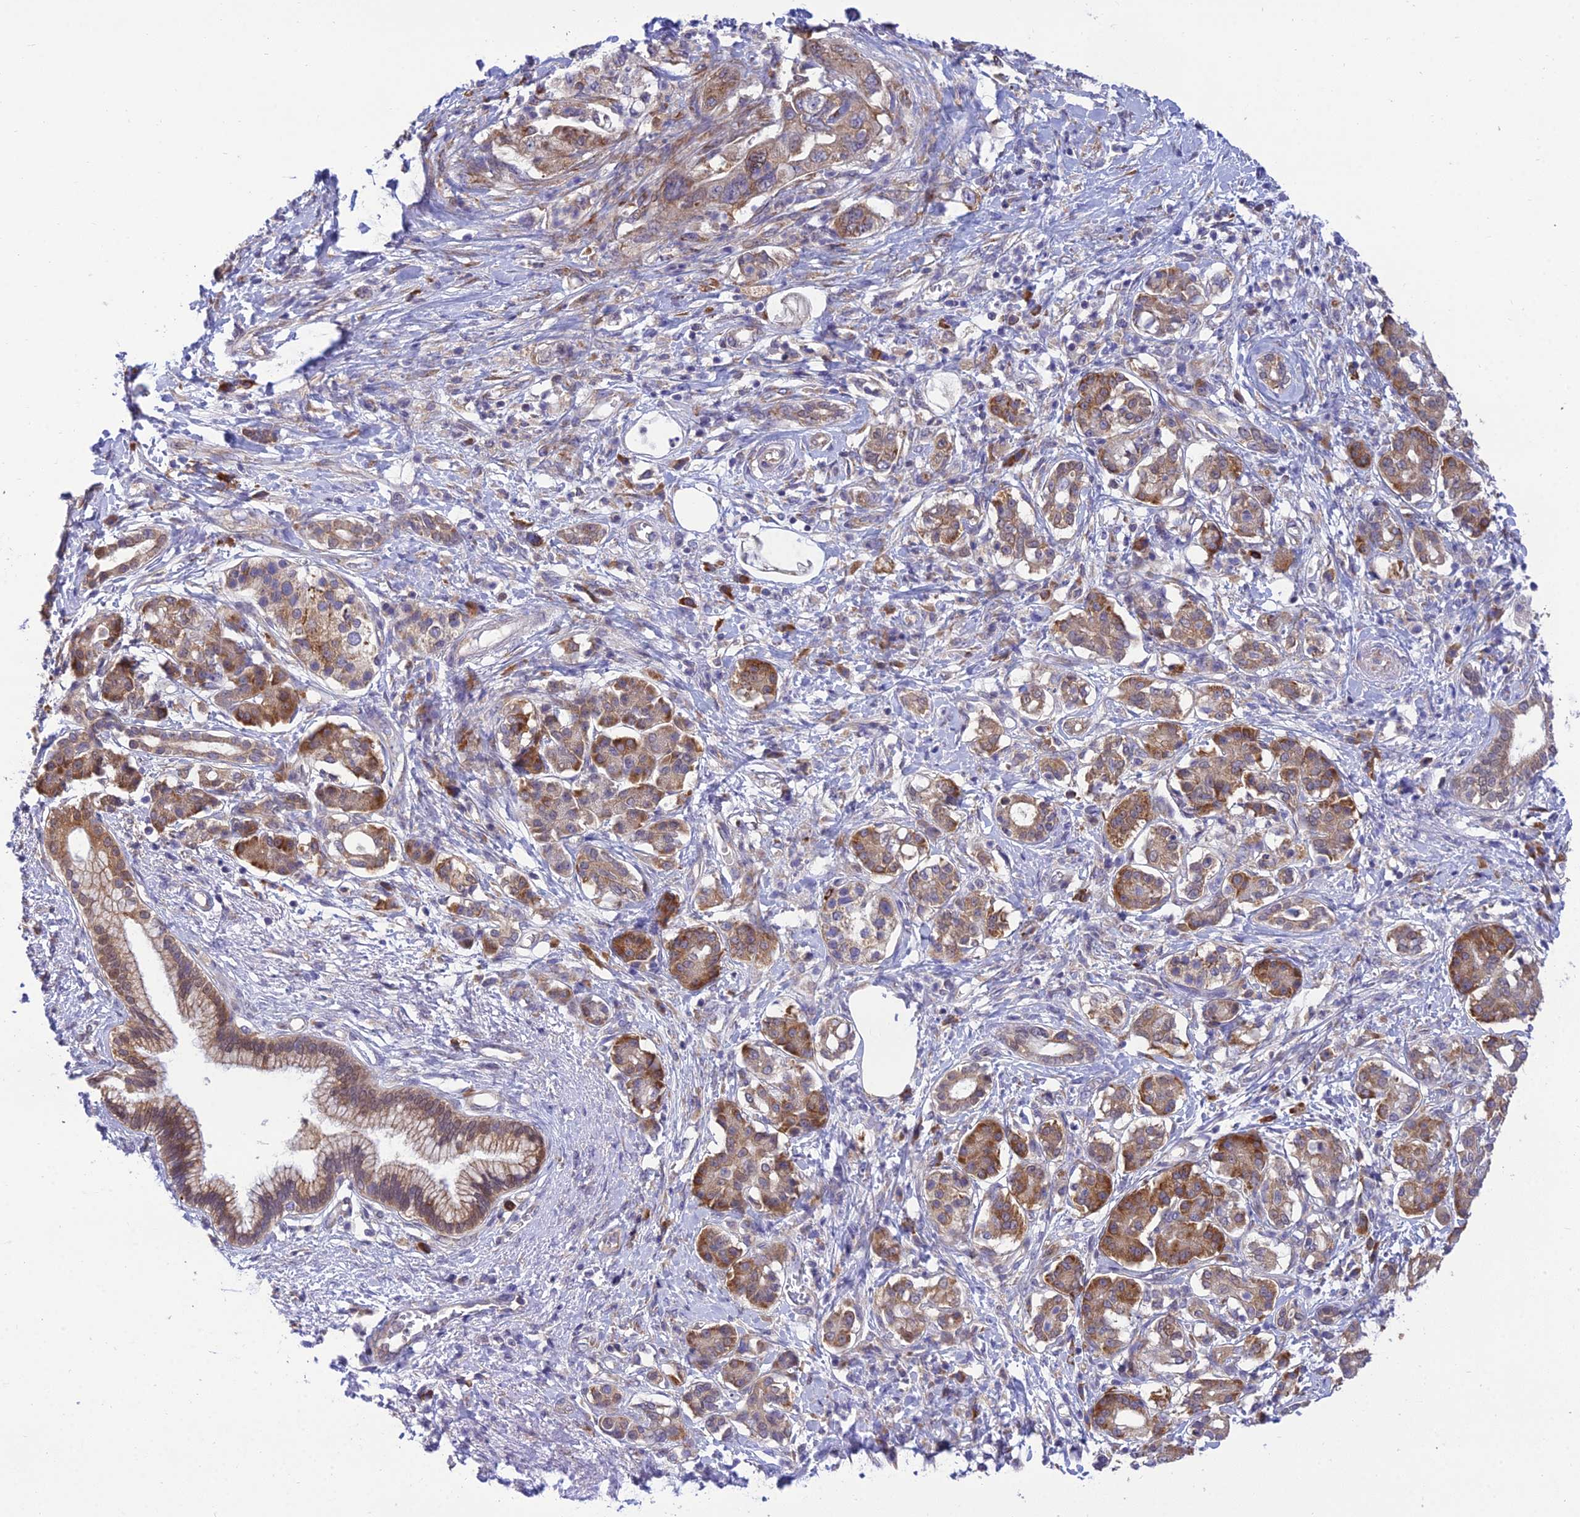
{"staining": {"intensity": "moderate", "quantity": ">75%", "location": "cytoplasmic/membranous"}, "tissue": "pancreatic cancer", "cell_type": "Tumor cells", "image_type": "cancer", "snomed": [{"axis": "morphology", "description": "Adenocarcinoma, NOS"}, {"axis": "topography", "description": "Pancreas"}], "caption": "Human pancreatic cancer stained with a brown dye displays moderate cytoplasmic/membranous positive staining in approximately >75% of tumor cells.", "gene": "CLCN7", "patient": {"sex": "female", "age": 73}}